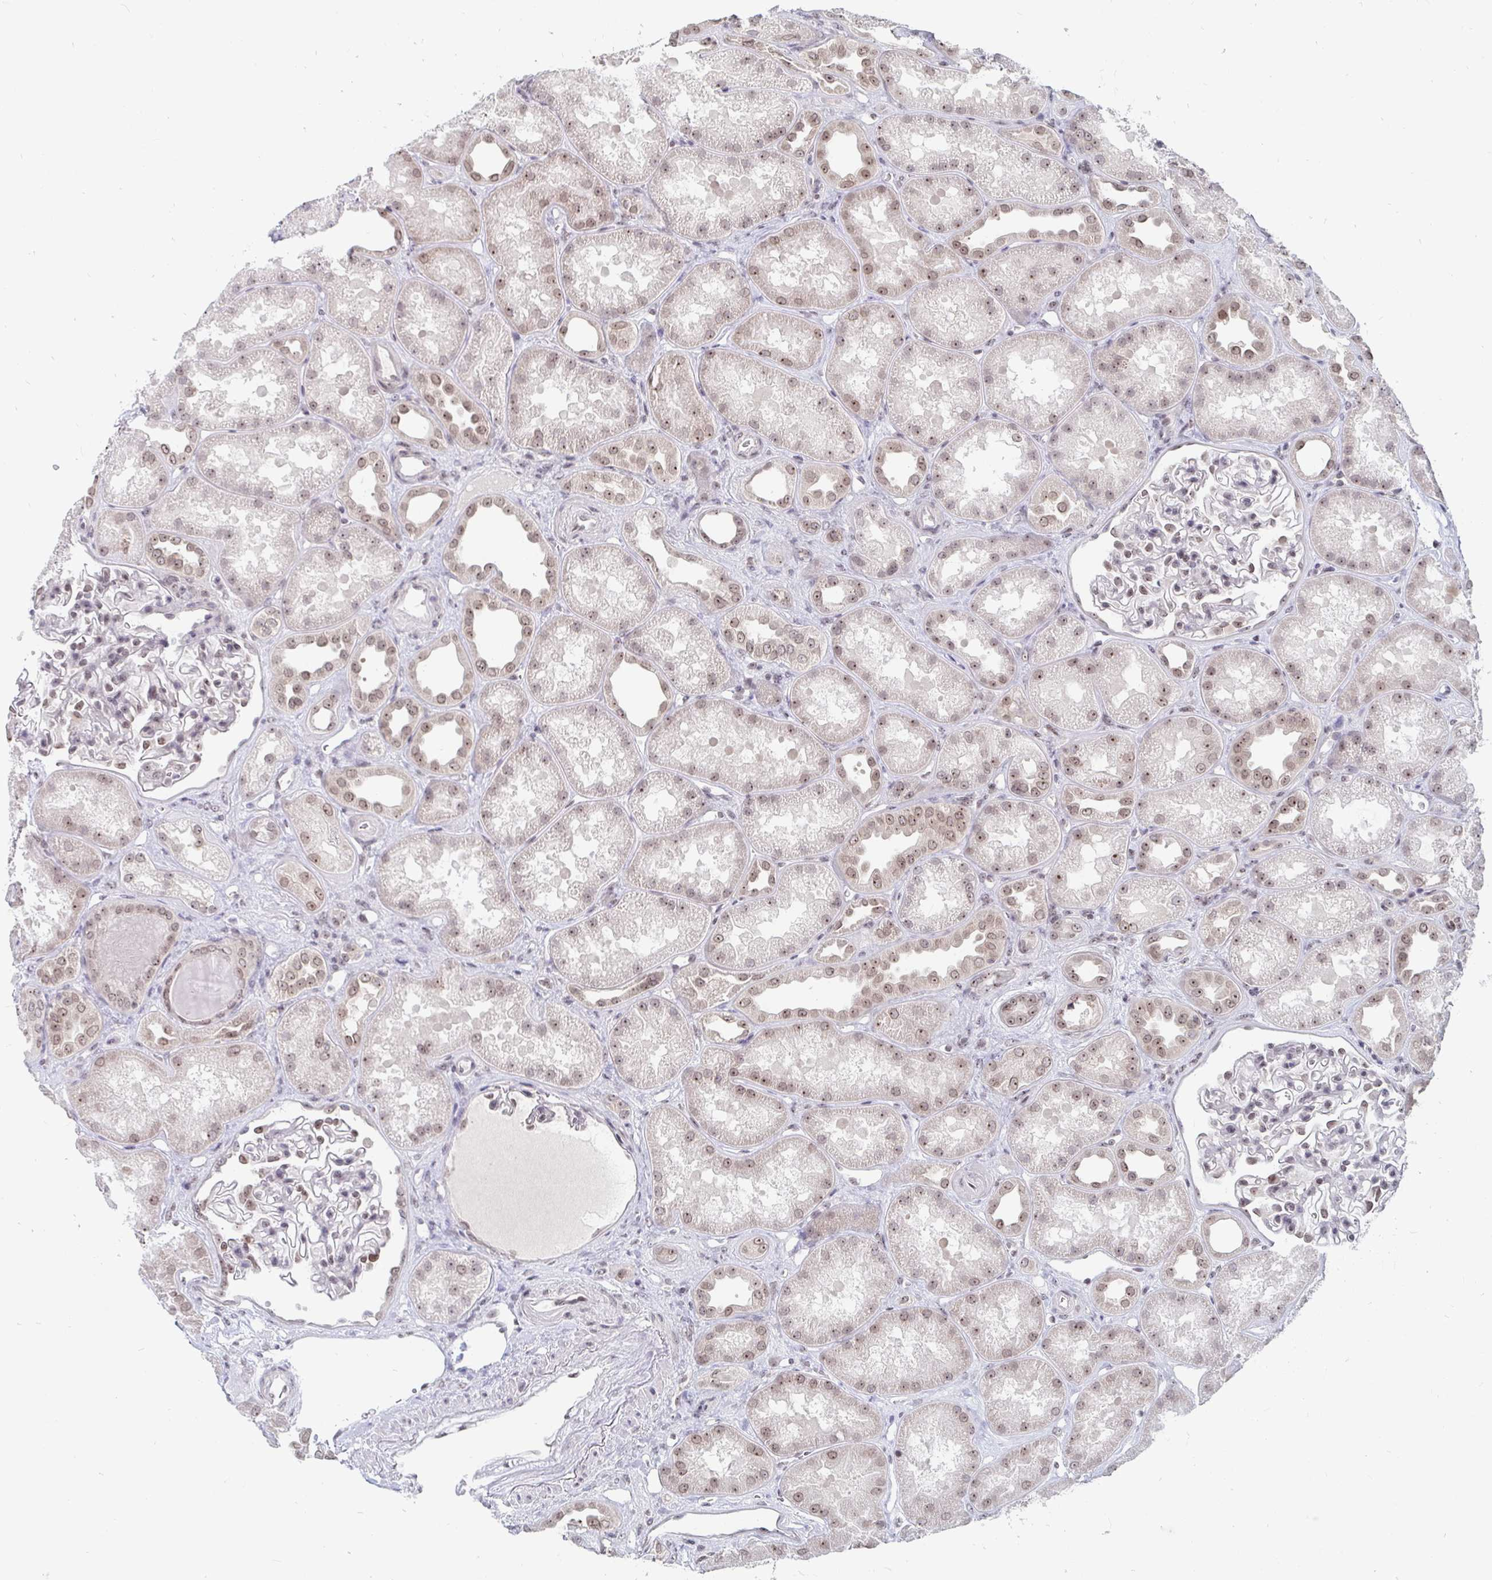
{"staining": {"intensity": "weak", "quantity": "25%-75%", "location": "nuclear"}, "tissue": "kidney", "cell_type": "Cells in glomeruli", "image_type": "normal", "snomed": [{"axis": "morphology", "description": "Normal tissue, NOS"}, {"axis": "topography", "description": "Kidney"}], "caption": "Immunohistochemical staining of unremarkable human kidney demonstrates low levels of weak nuclear staining in approximately 25%-75% of cells in glomeruli.", "gene": "TRIP12", "patient": {"sex": "male", "age": 61}}